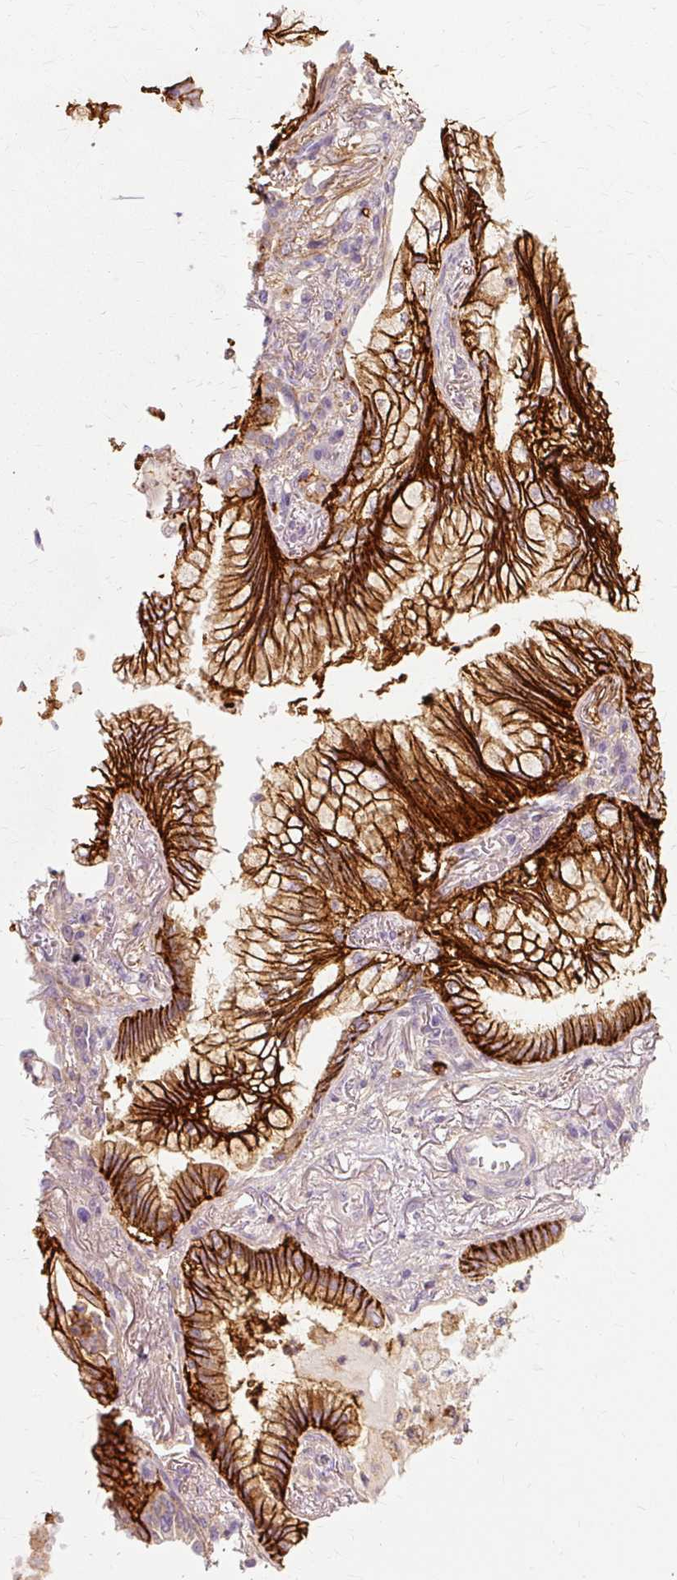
{"staining": {"intensity": "strong", "quantity": ">75%", "location": "cytoplasmic/membranous"}, "tissue": "lung cancer", "cell_type": "Tumor cells", "image_type": "cancer", "snomed": [{"axis": "morphology", "description": "Adenocarcinoma, NOS"}, {"axis": "topography", "description": "Lung"}], "caption": "This image shows immunohistochemistry (IHC) staining of human lung adenocarcinoma, with high strong cytoplasmic/membranous staining in about >75% of tumor cells.", "gene": "TSPAN8", "patient": {"sex": "female", "age": 70}}